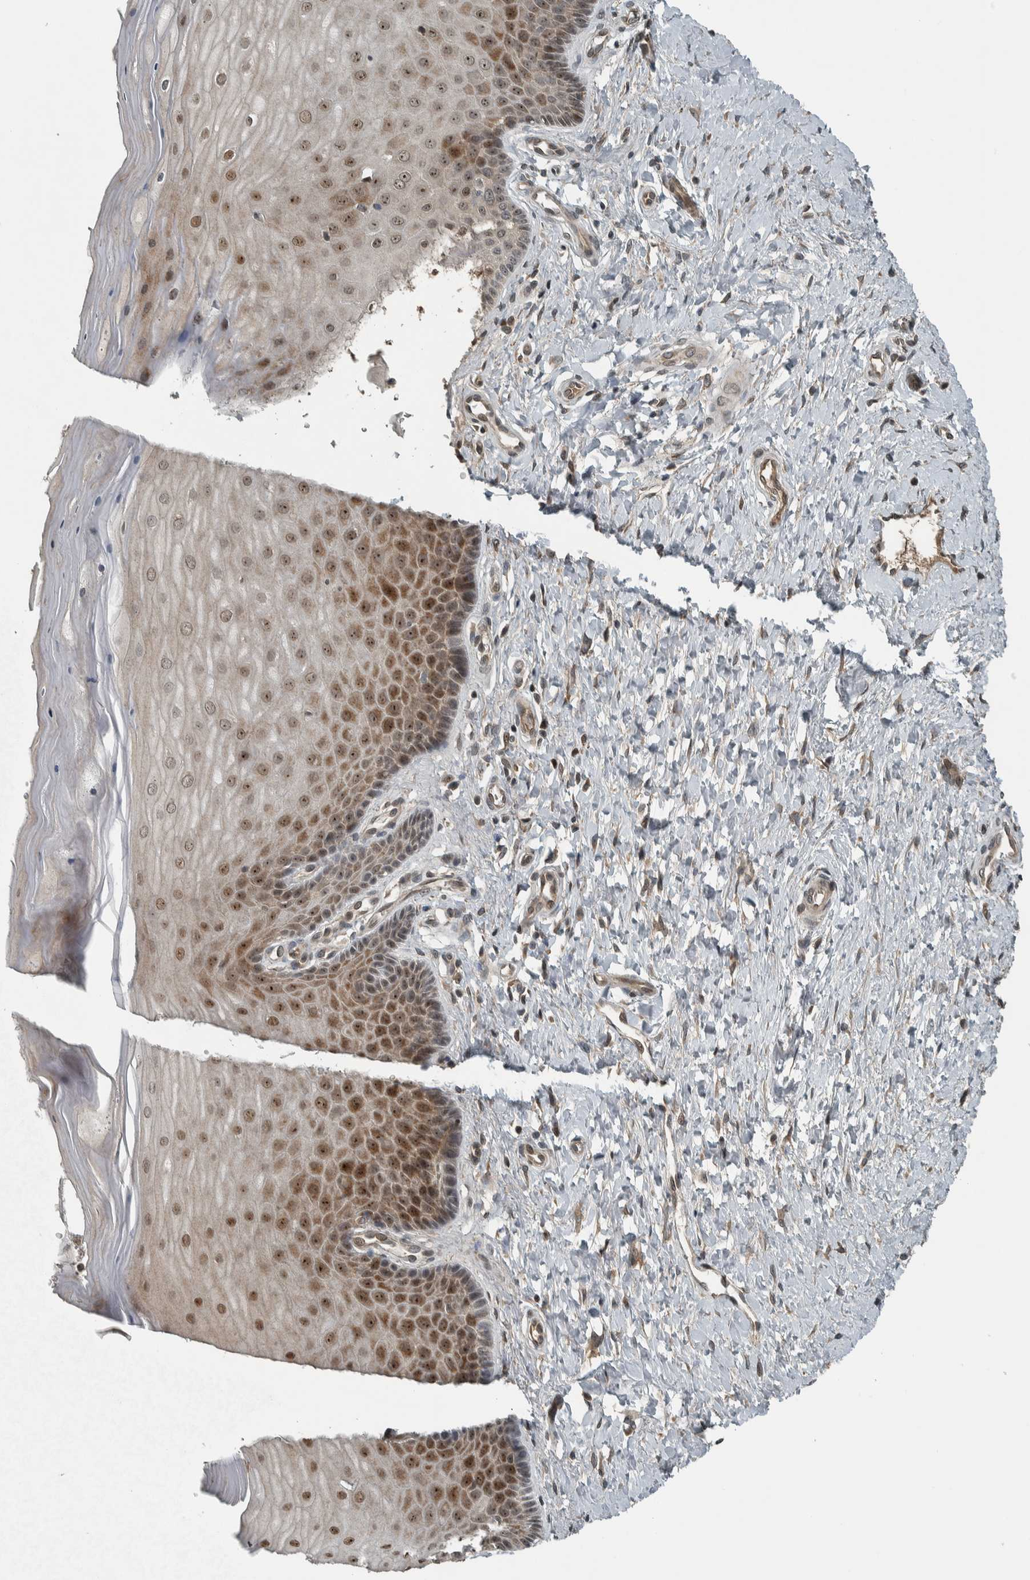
{"staining": {"intensity": "moderate", "quantity": "25%-75%", "location": "cytoplasmic/membranous,nuclear"}, "tissue": "cervix", "cell_type": "Glandular cells", "image_type": "normal", "snomed": [{"axis": "morphology", "description": "Normal tissue, NOS"}, {"axis": "topography", "description": "Cervix"}], "caption": "Protein analysis of unremarkable cervix reveals moderate cytoplasmic/membranous,nuclear positivity in about 25%-75% of glandular cells.", "gene": "XPO5", "patient": {"sex": "female", "age": 55}}